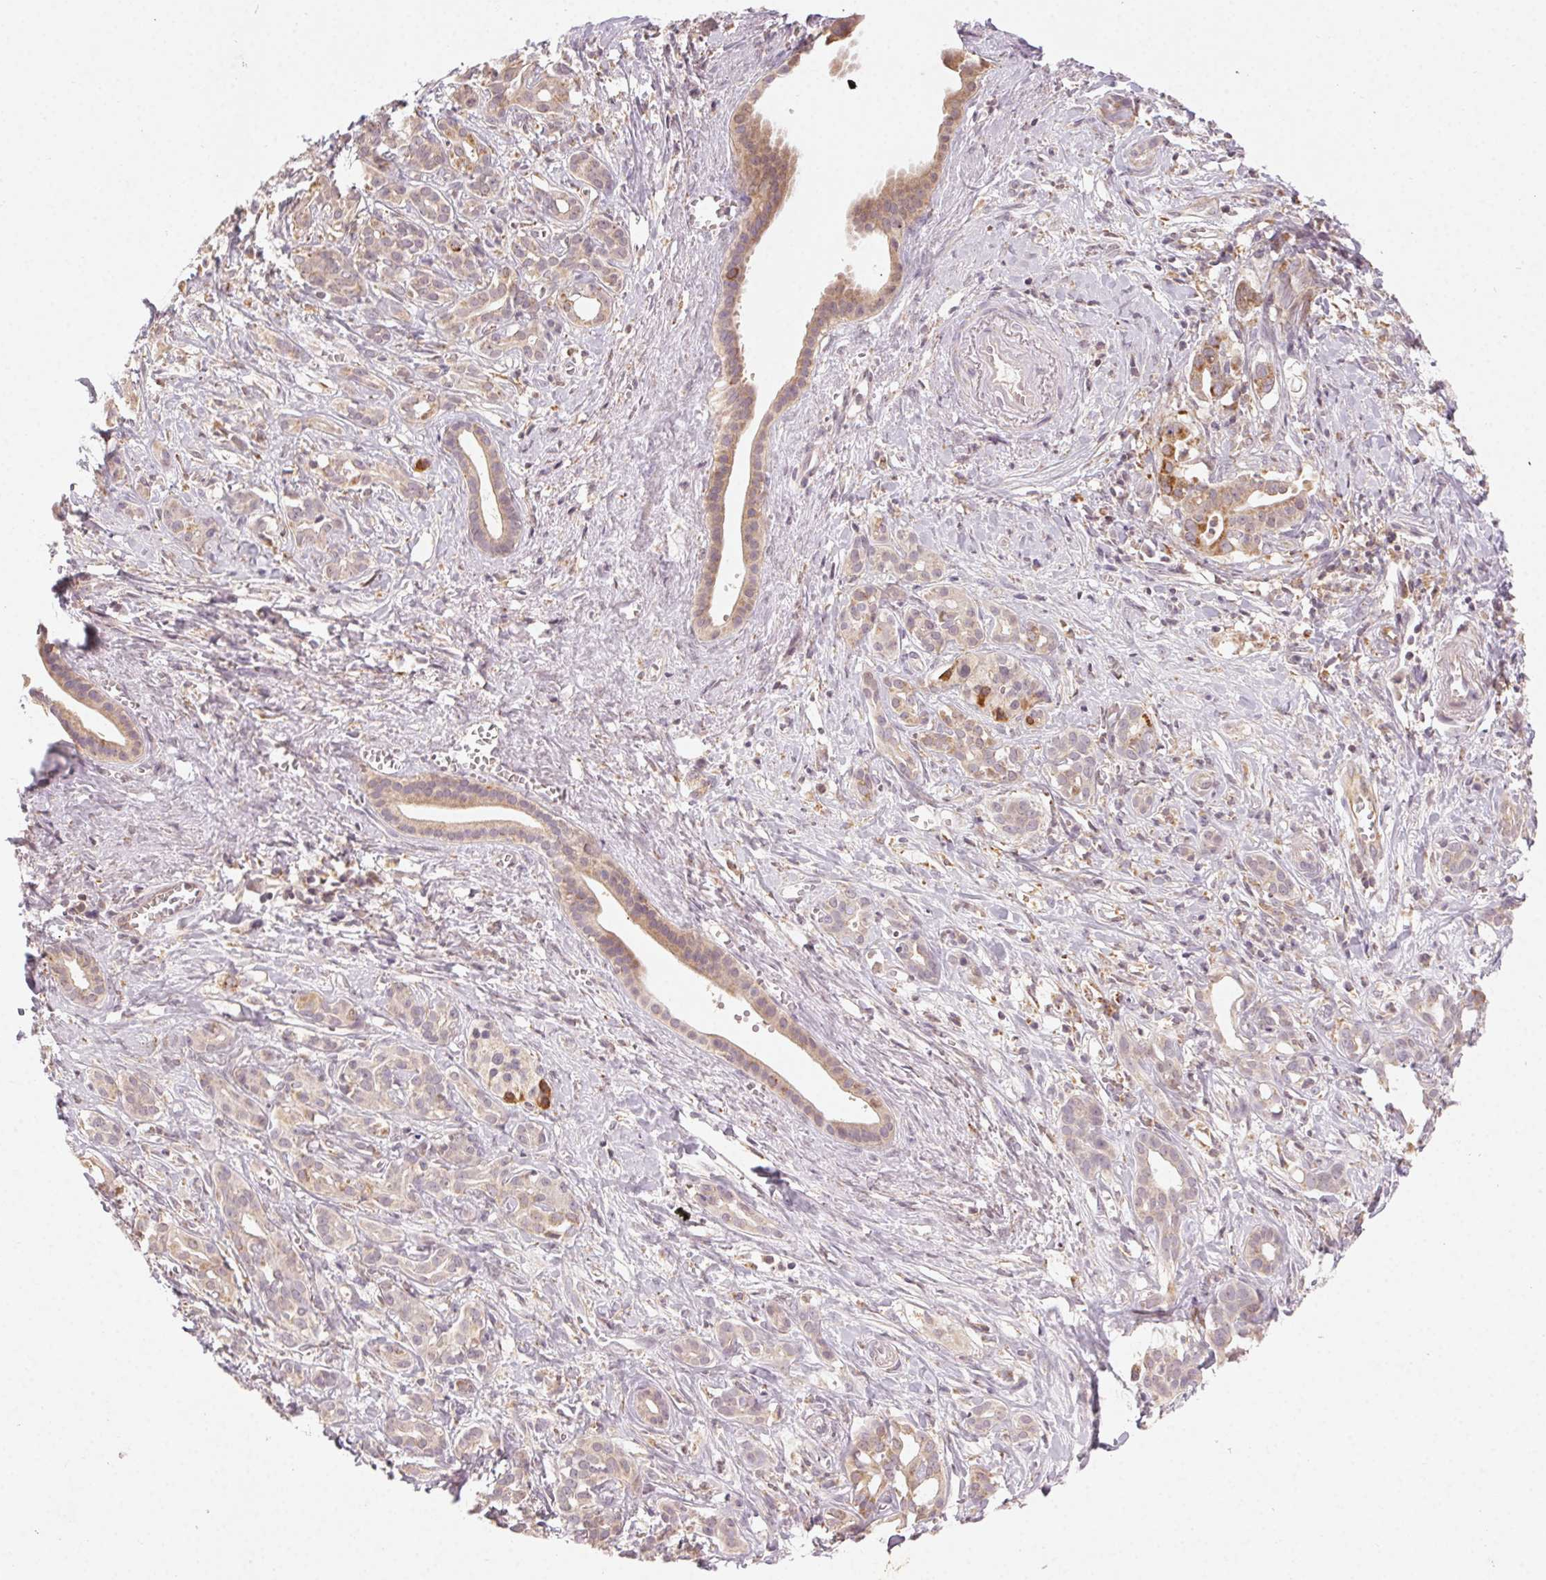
{"staining": {"intensity": "weak", "quantity": ">75%", "location": "cytoplasmic/membranous"}, "tissue": "pancreatic cancer", "cell_type": "Tumor cells", "image_type": "cancer", "snomed": [{"axis": "morphology", "description": "Adenocarcinoma, NOS"}, {"axis": "topography", "description": "Pancreas"}], "caption": "Brown immunohistochemical staining in human pancreatic cancer (adenocarcinoma) displays weak cytoplasmic/membranous staining in approximately >75% of tumor cells. The staining was performed using DAB, with brown indicating positive protein expression. Nuclei are stained blue with hematoxylin.", "gene": "NCOA4", "patient": {"sex": "male", "age": 61}}